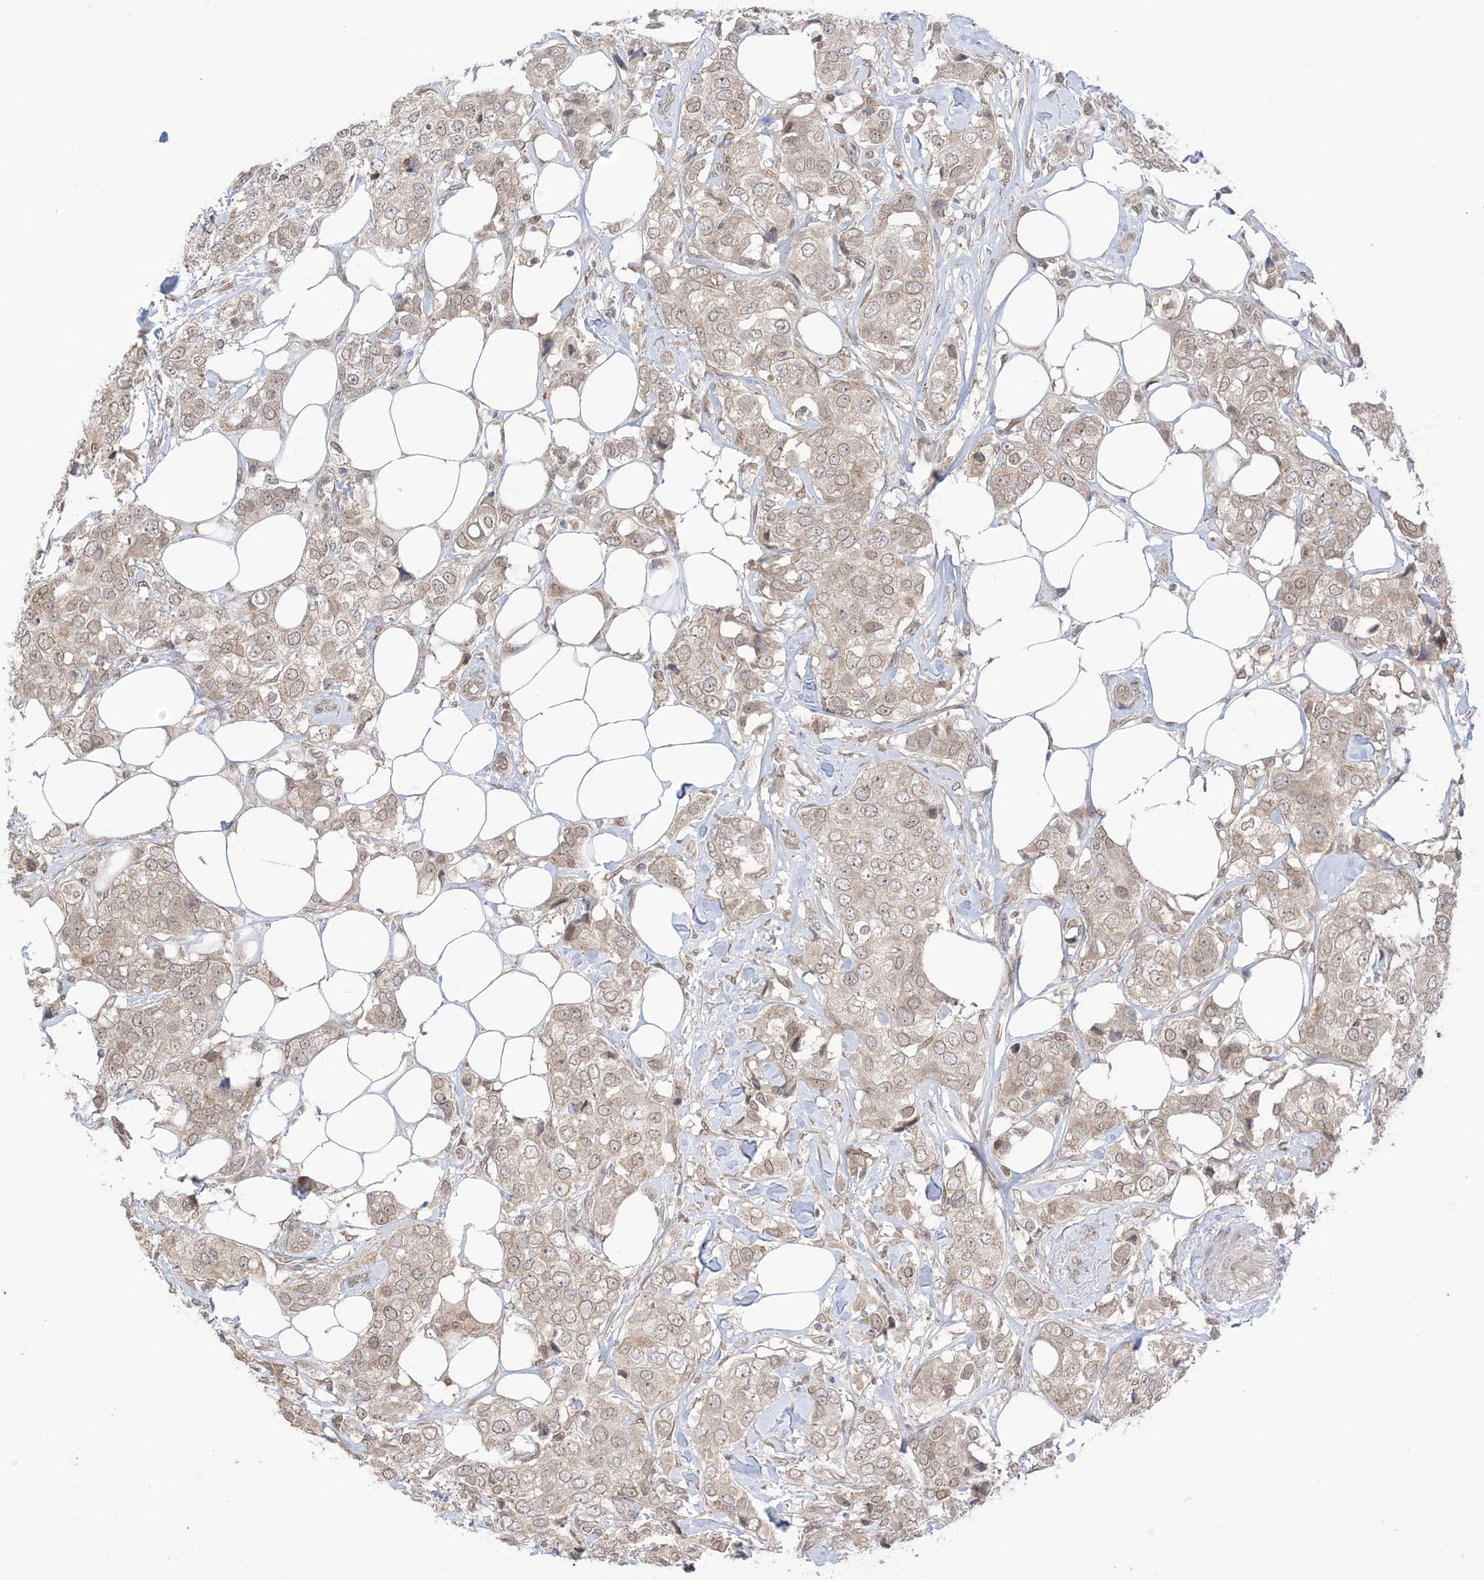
{"staining": {"intensity": "moderate", "quantity": ">75%", "location": "cytoplasmic/membranous,nuclear"}, "tissue": "breast cancer", "cell_type": "Tumor cells", "image_type": "cancer", "snomed": [{"axis": "morphology", "description": "Duct carcinoma"}, {"axis": "topography", "description": "Breast"}], "caption": "IHC image of human infiltrating ductal carcinoma (breast) stained for a protein (brown), which displays medium levels of moderate cytoplasmic/membranous and nuclear positivity in approximately >75% of tumor cells.", "gene": "UBE2E2", "patient": {"sex": "female", "age": 80}}